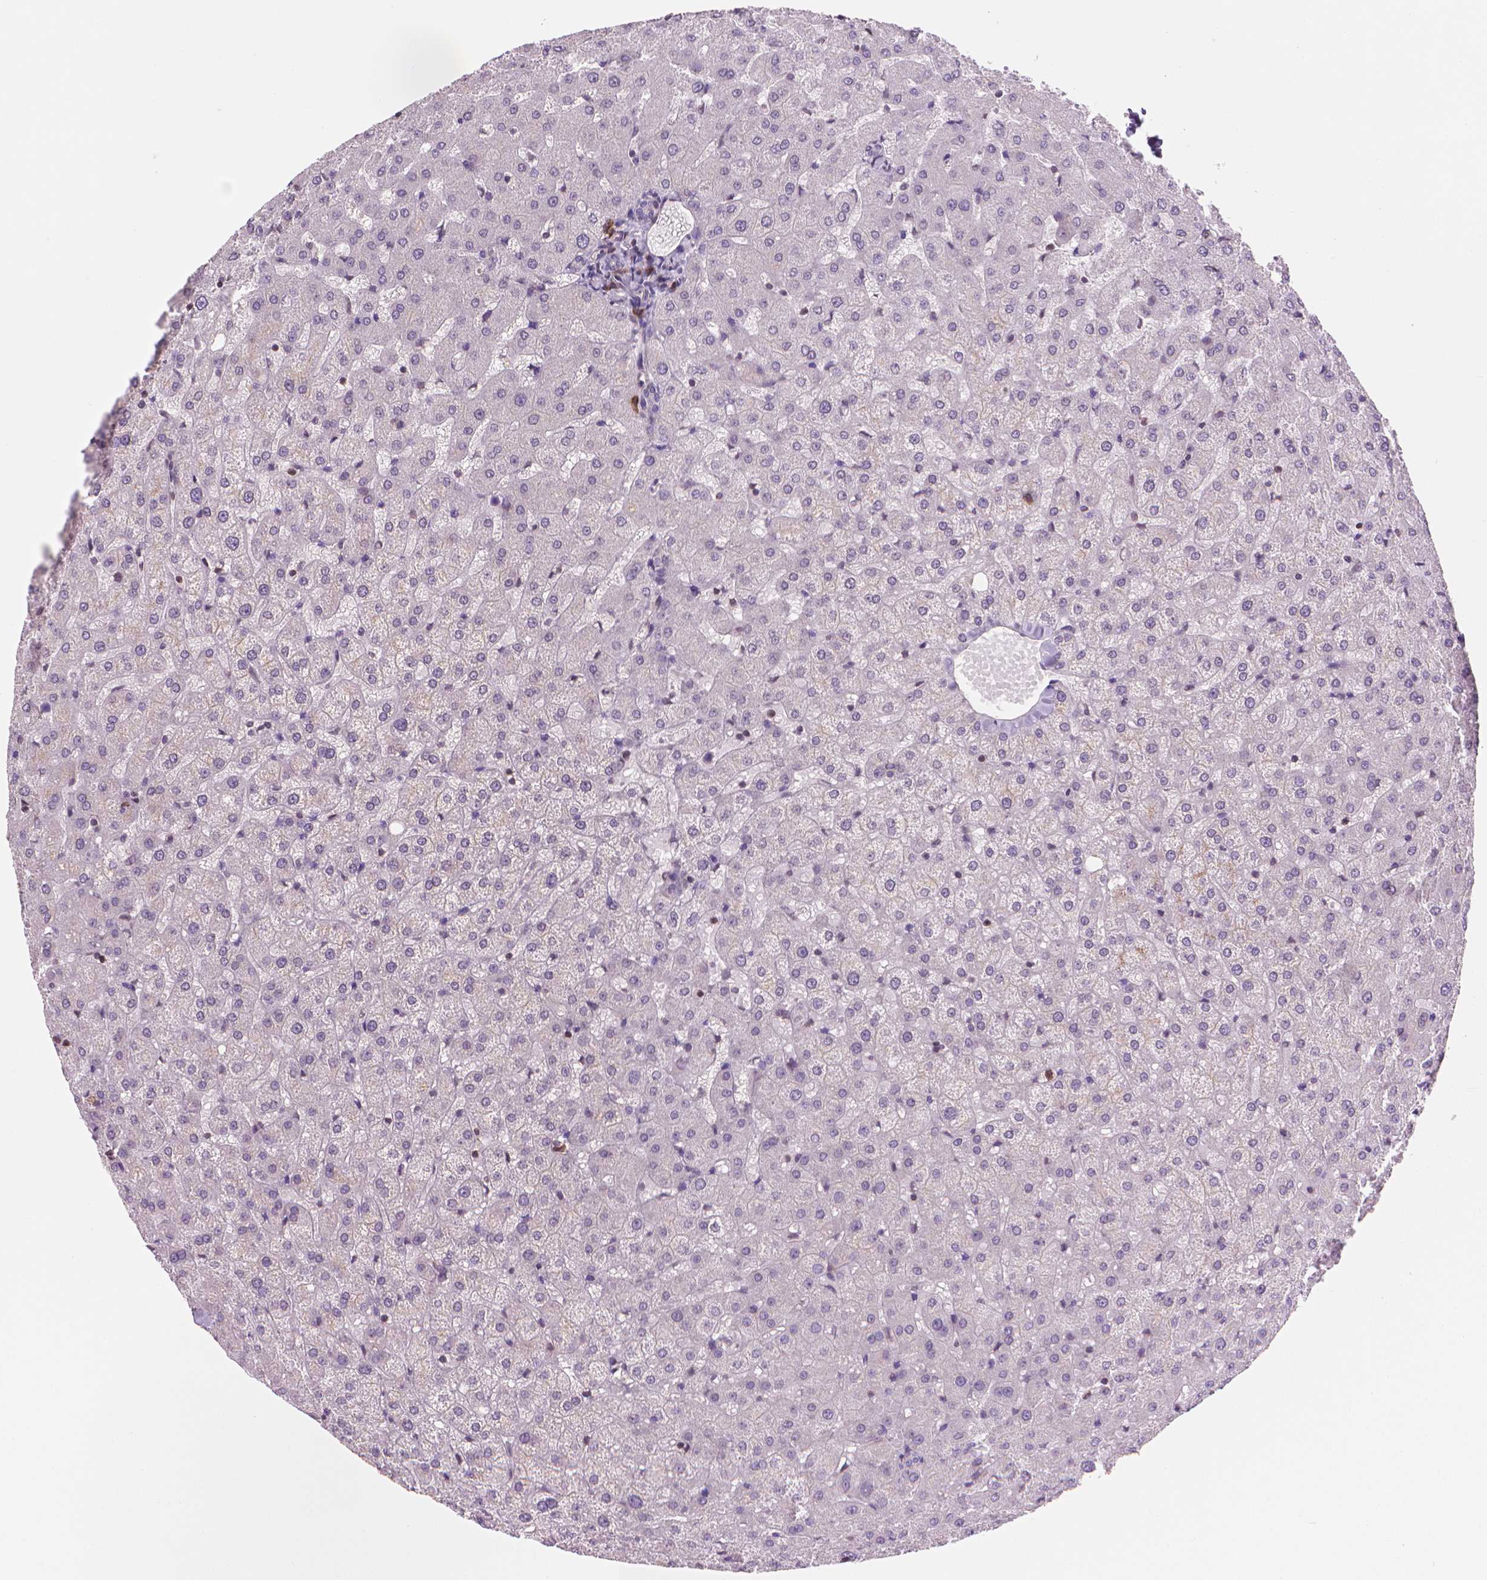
{"staining": {"intensity": "negative", "quantity": "none", "location": "none"}, "tissue": "liver", "cell_type": "Cholangiocytes", "image_type": "normal", "snomed": [{"axis": "morphology", "description": "Normal tissue, NOS"}, {"axis": "topography", "description": "Liver"}], "caption": "This is a micrograph of IHC staining of benign liver, which shows no staining in cholangiocytes. The staining is performed using DAB brown chromogen with nuclei counter-stained in using hematoxylin.", "gene": "TMEM184A", "patient": {"sex": "female", "age": 50}}